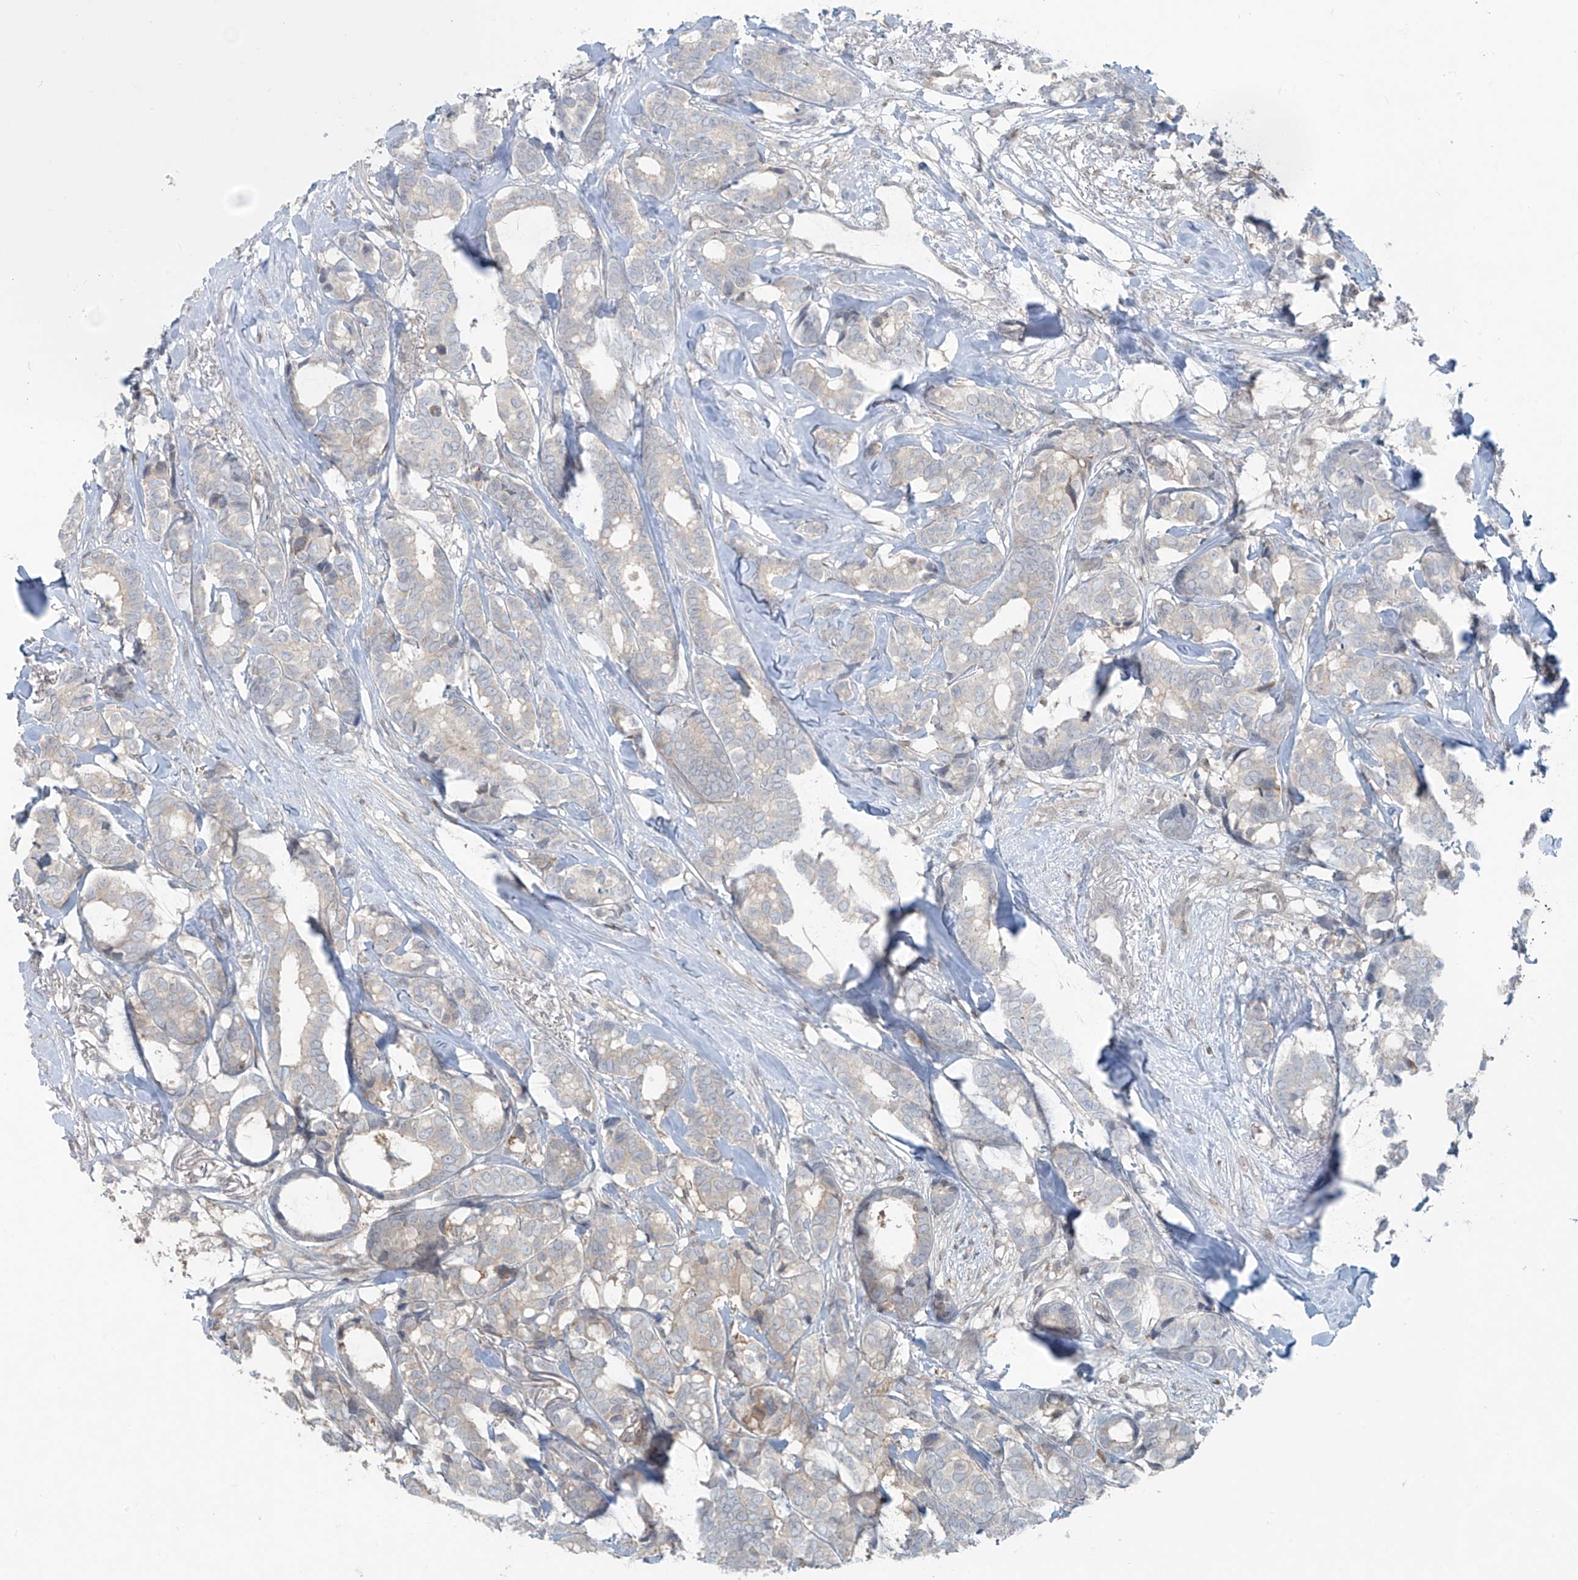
{"staining": {"intensity": "negative", "quantity": "none", "location": "none"}, "tissue": "breast cancer", "cell_type": "Tumor cells", "image_type": "cancer", "snomed": [{"axis": "morphology", "description": "Duct carcinoma"}, {"axis": "topography", "description": "Breast"}], "caption": "The micrograph demonstrates no staining of tumor cells in infiltrating ductal carcinoma (breast).", "gene": "PPAT", "patient": {"sex": "female", "age": 87}}